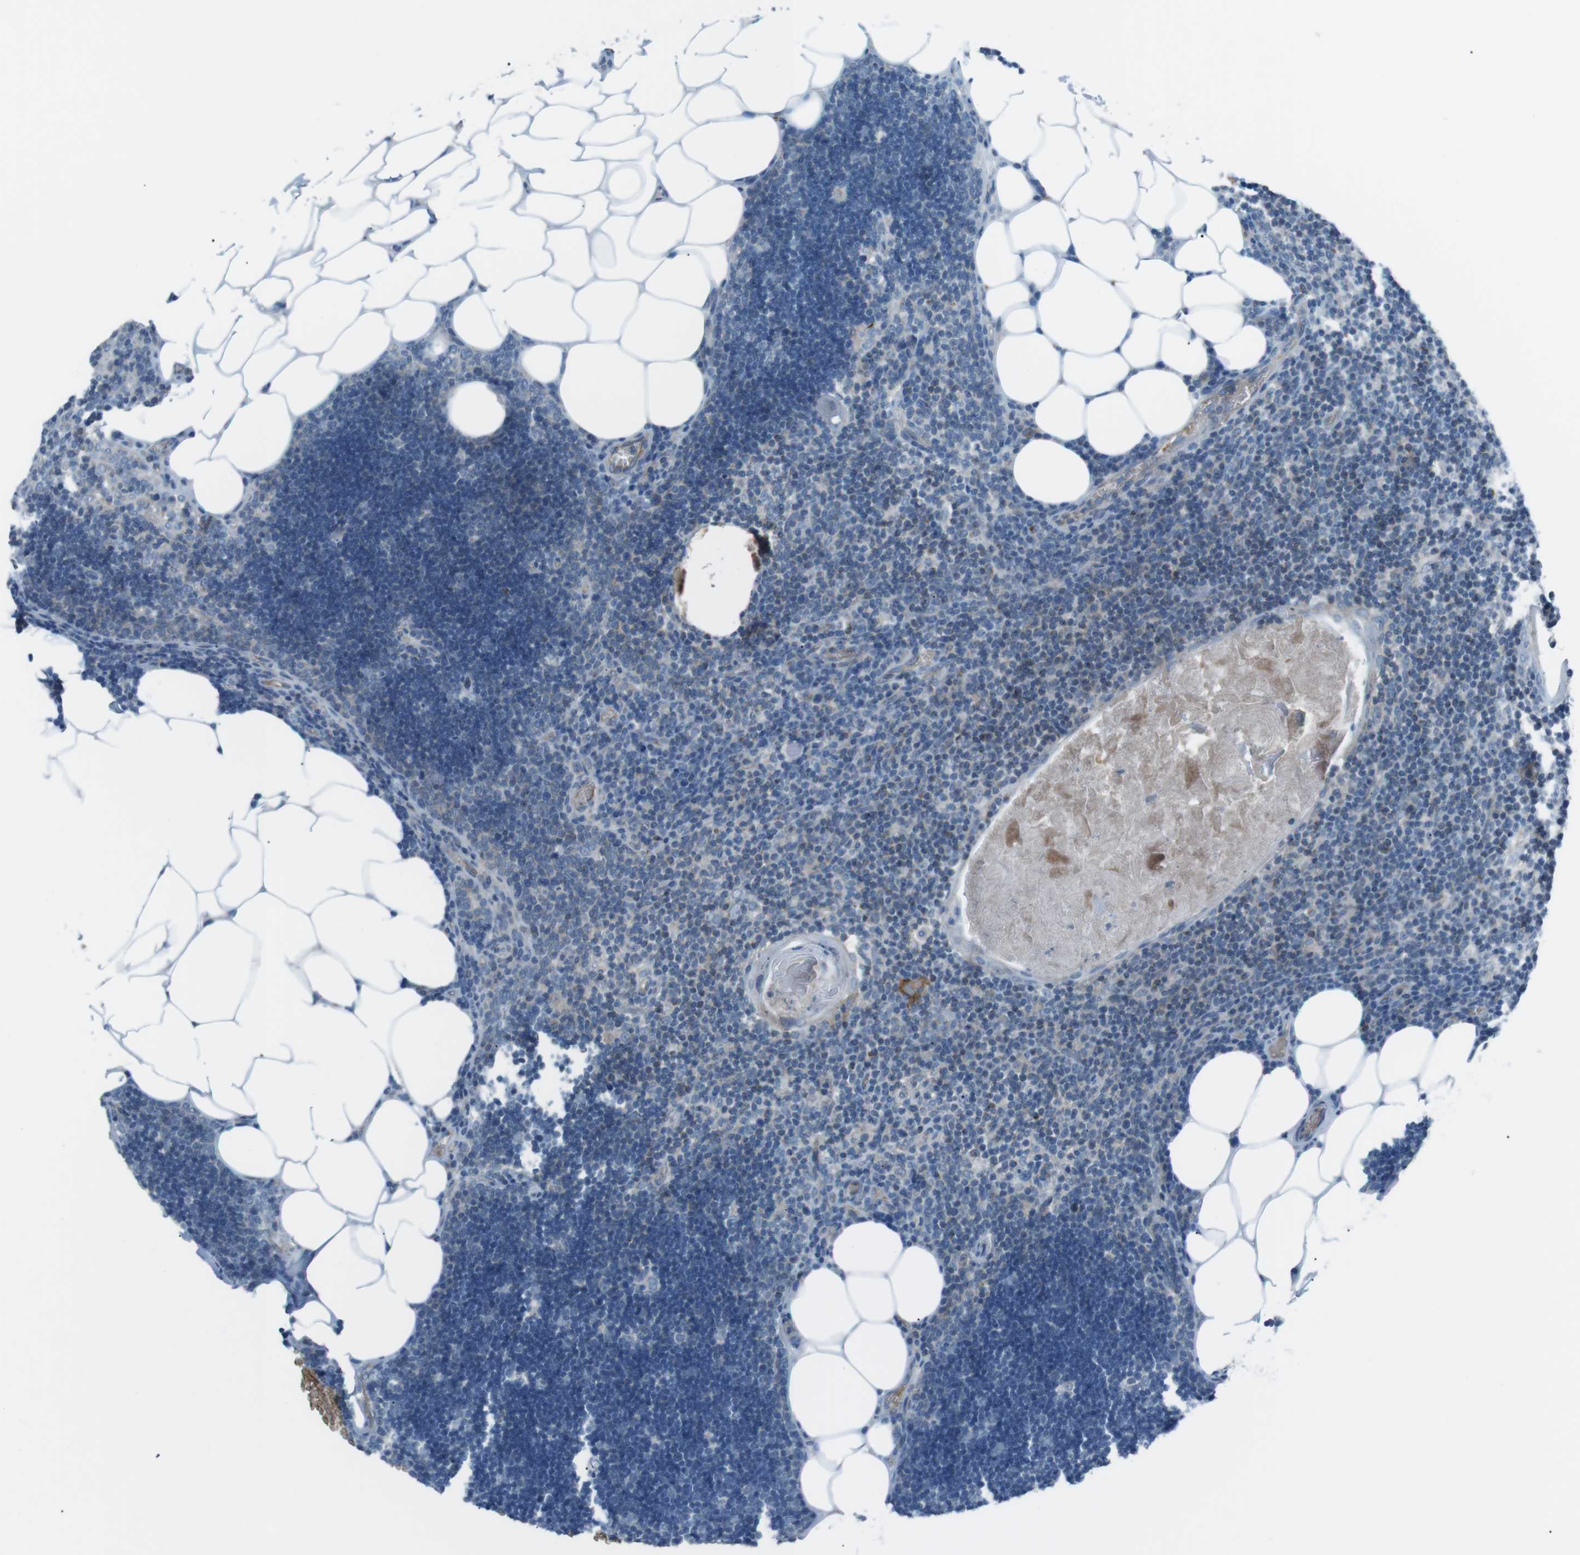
{"staining": {"intensity": "negative", "quantity": "none", "location": "none"}, "tissue": "lymph node", "cell_type": "Germinal center cells", "image_type": "normal", "snomed": [{"axis": "morphology", "description": "Normal tissue, NOS"}, {"axis": "topography", "description": "Lymph node"}], "caption": "Lymph node stained for a protein using immunohistochemistry demonstrates no expression germinal center cells.", "gene": "SPTA1", "patient": {"sex": "male", "age": 33}}